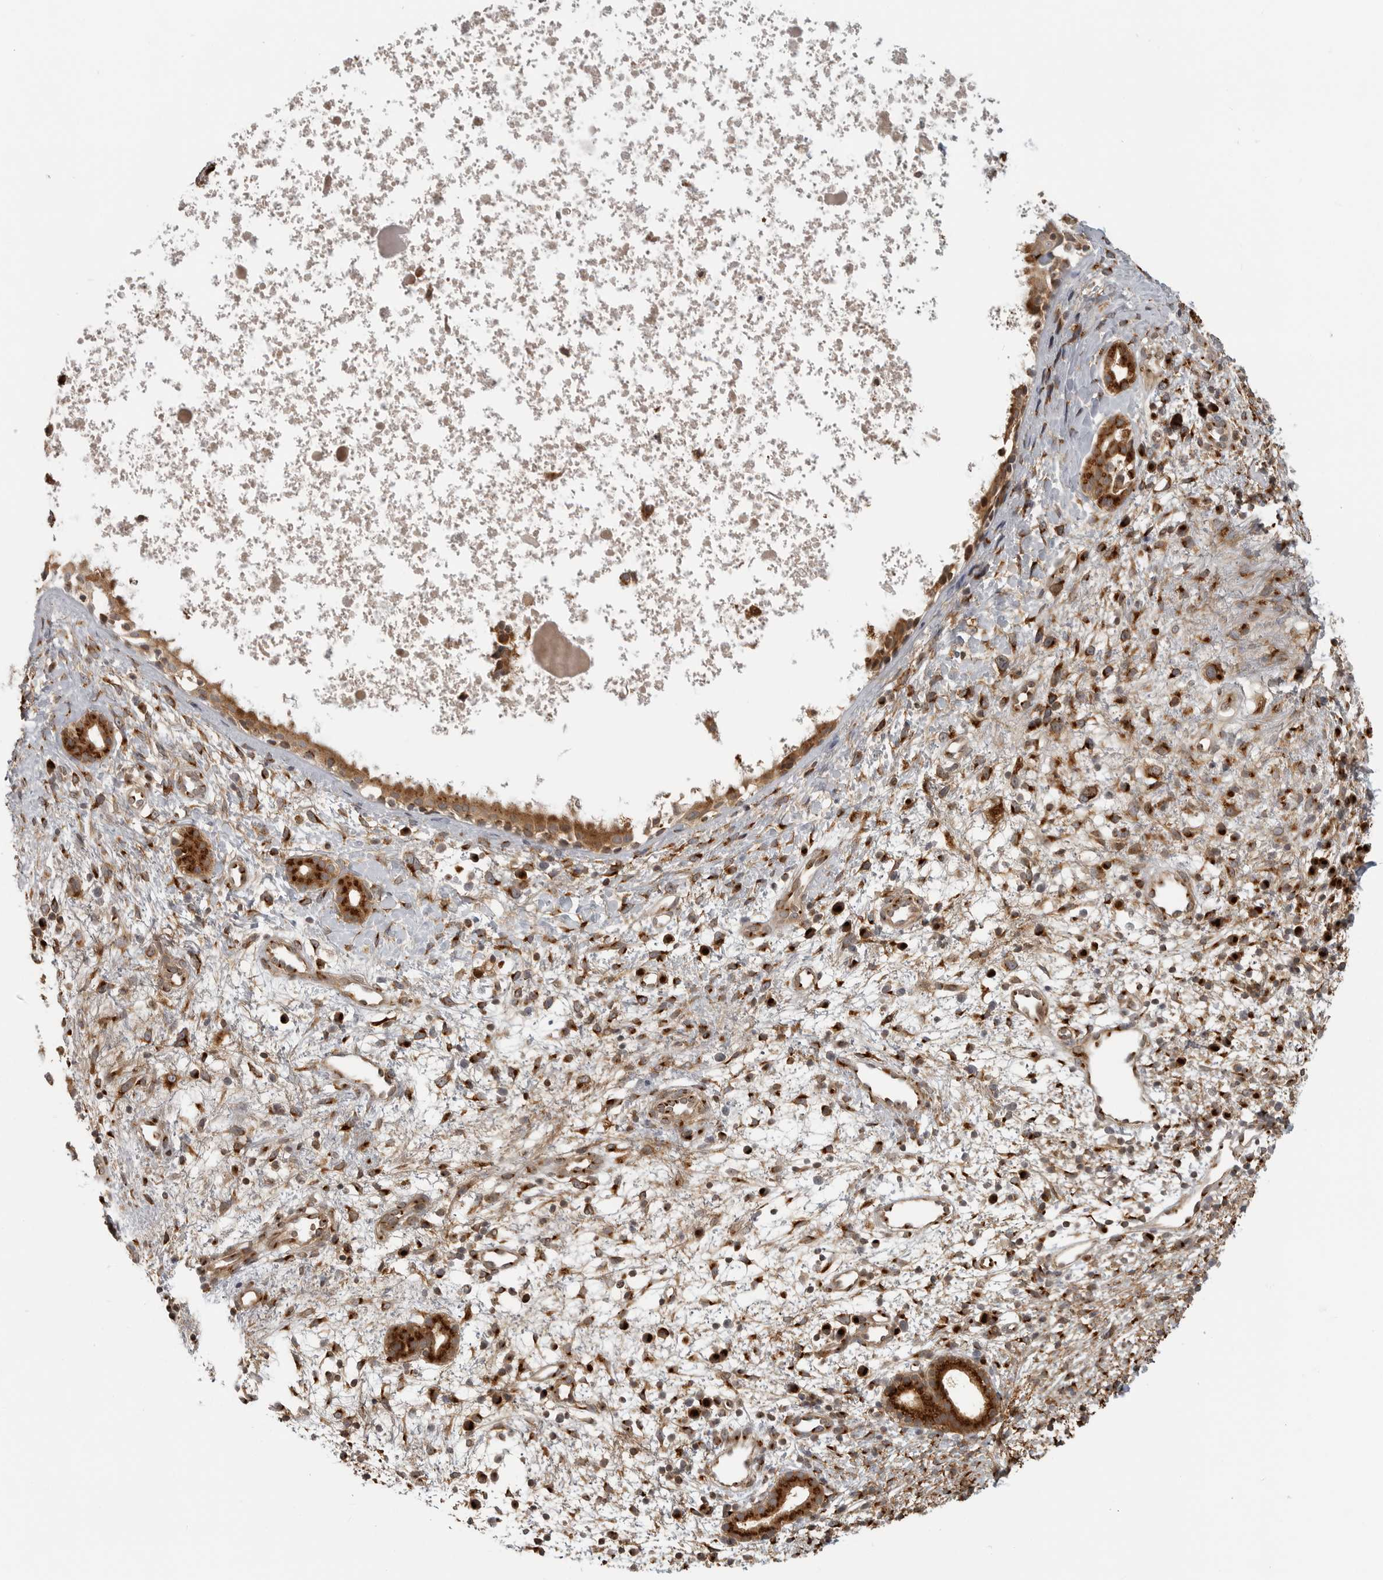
{"staining": {"intensity": "moderate", "quantity": ">75%", "location": "cytoplasmic/membranous"}, "tissue": "nasopharynx", "cell_type": "Respiratory epithelial cells", "image_type": "normal", "snomed": [{"axis": "morphology", "description": "Normal tissue, NOS"}, {"axis": "topography", "description": "Nasopharynx"}], "caption": "A medium amount of moderate cytoplasmic/membranous staining is present in about >75% of respiratory epithelial cells in normal nasopharynx. The staining is performed using DAB brown chromogen to label protein expression. The nuclei are counter-stained blue using hematoxylin.", "gene": "COPA", "patient": {"sex": "male", "age": 22}}